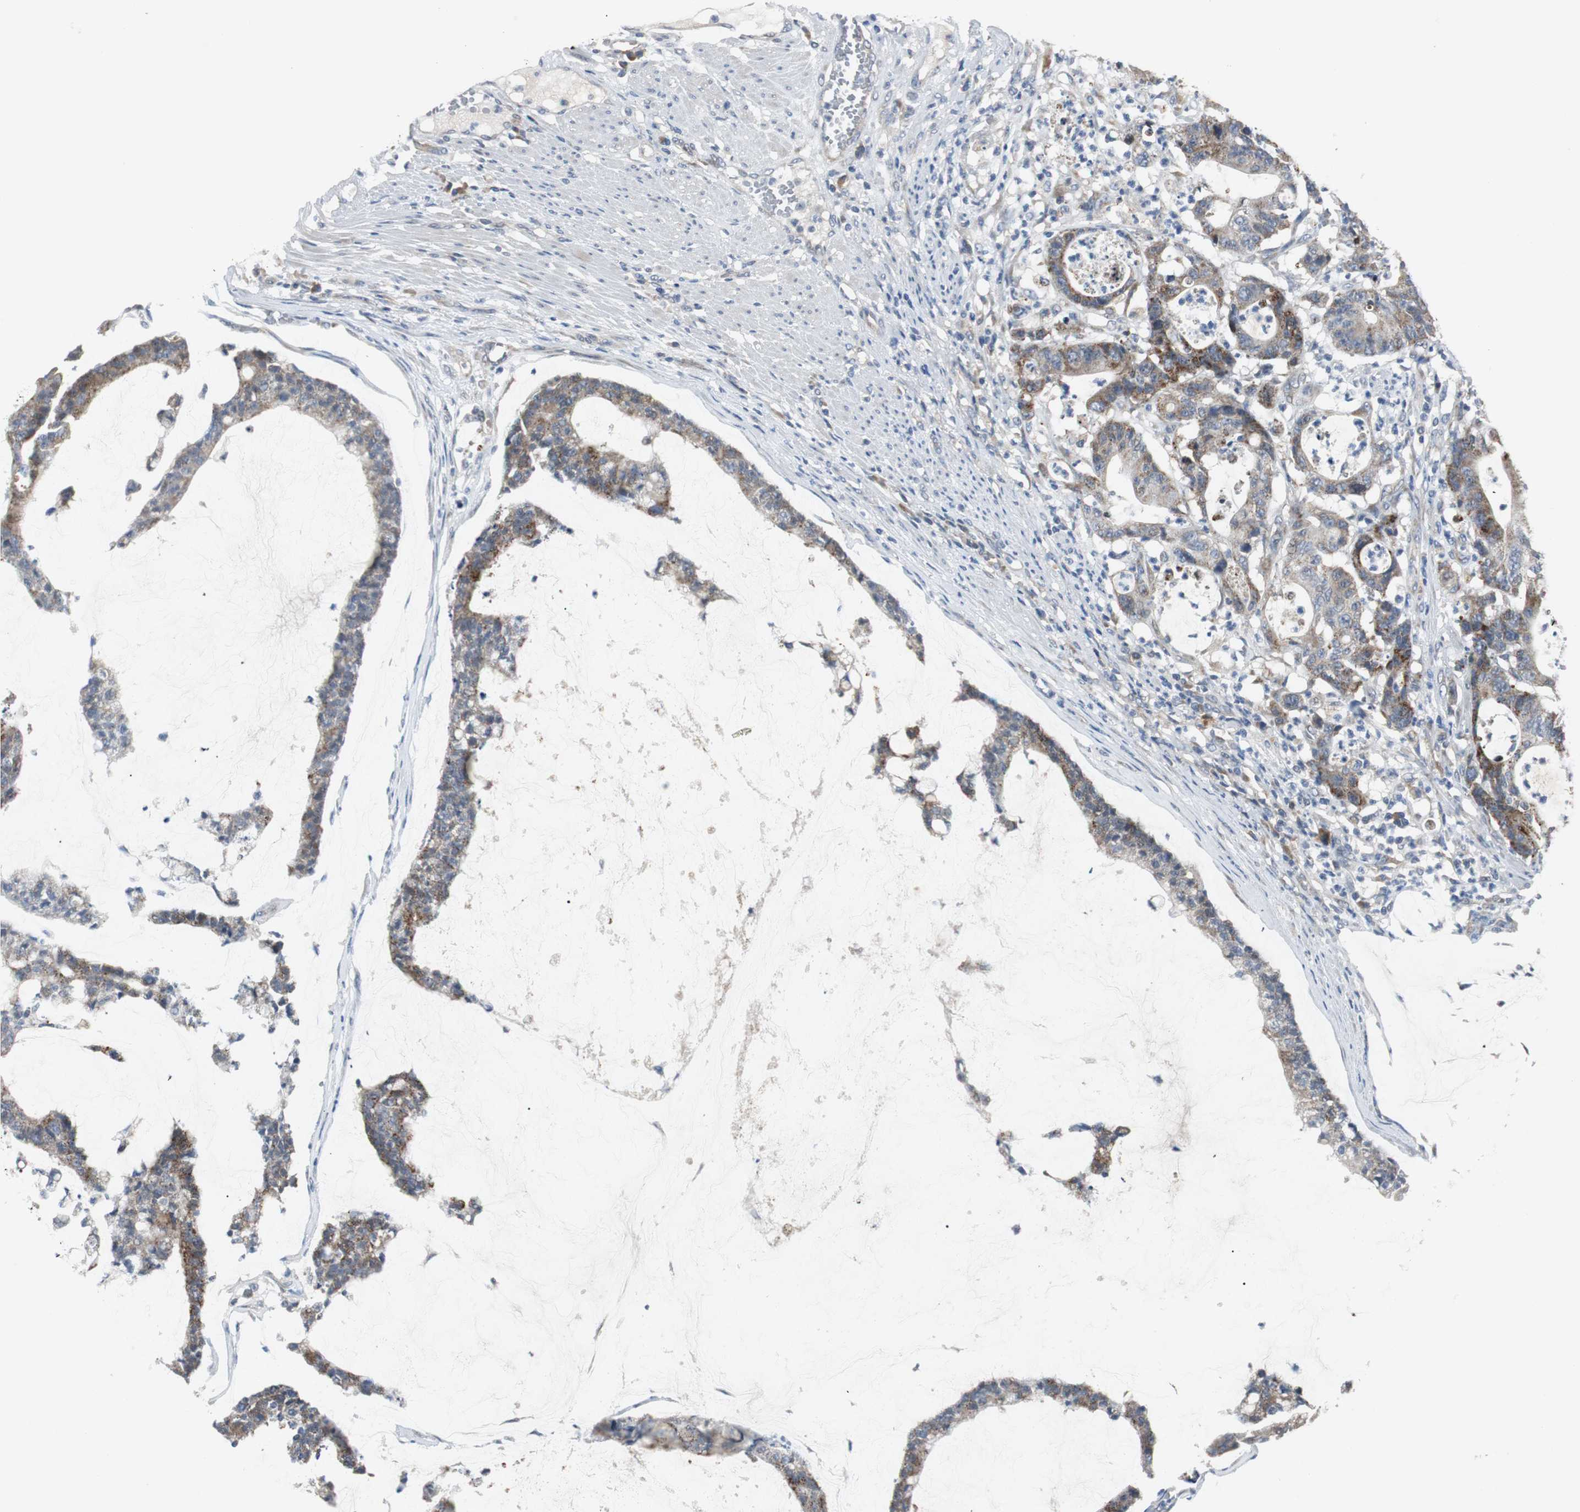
{"staining": {"intensity": "moderate", "quantity": ">75%", "location": "cytoplasmic/membranous"}, "tissue": "colorectal cancer", "cell_type": "Tumor cells", "image_type": "cancer", "snomed": [{"axis": "morphology", "description": "Adenocarcinoma, NOS"}, {"axis": "topography", "description": "Colon"}], "caption": "Immunohistochemistry (IHC) histopathology image of colorectal cancer stained for a protein (brown), which shows medium levels of moderate cytoplasmic/membranous expression in approximately >75% of tumor cells.", "gene": "MYT1", "patient": {"sex": "female", "age": 84}}